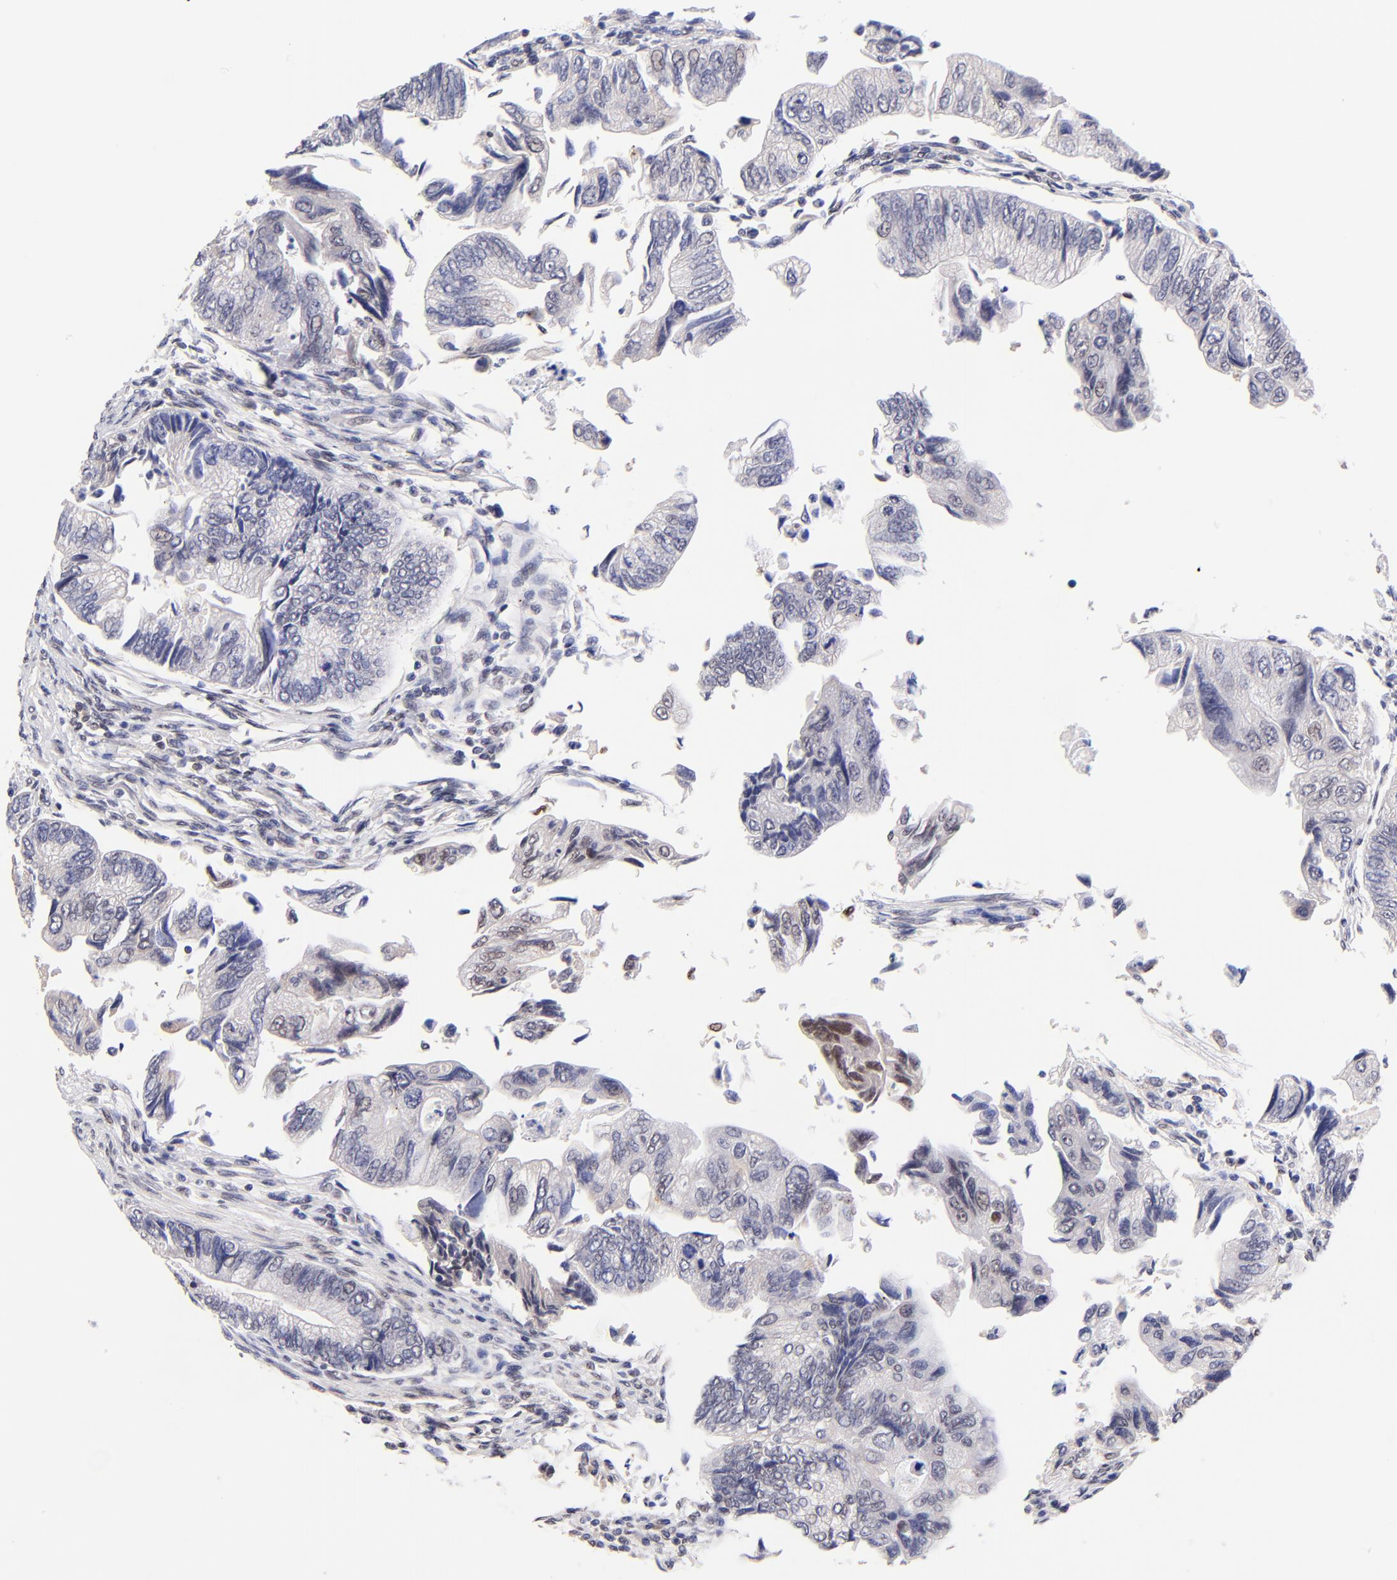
{"staining": {"intensity": "negative", "quantity": "none", "location": "none"}, "tissue": "colorectal cancer", "cell_type": "Tumor cells", "image_type": "cancer", "snomed": [{"axis": "morphology", "description": "Adenocarcinoma, NOS"}, {"axis": "topography", "description": "Colon"}], "caption": "IHC of colorectal cancer (adenocarcinoma) shows no expression in tumor cells.", "gene": "MIDEAS", "patient": {"sex": "female", "age": 11}}